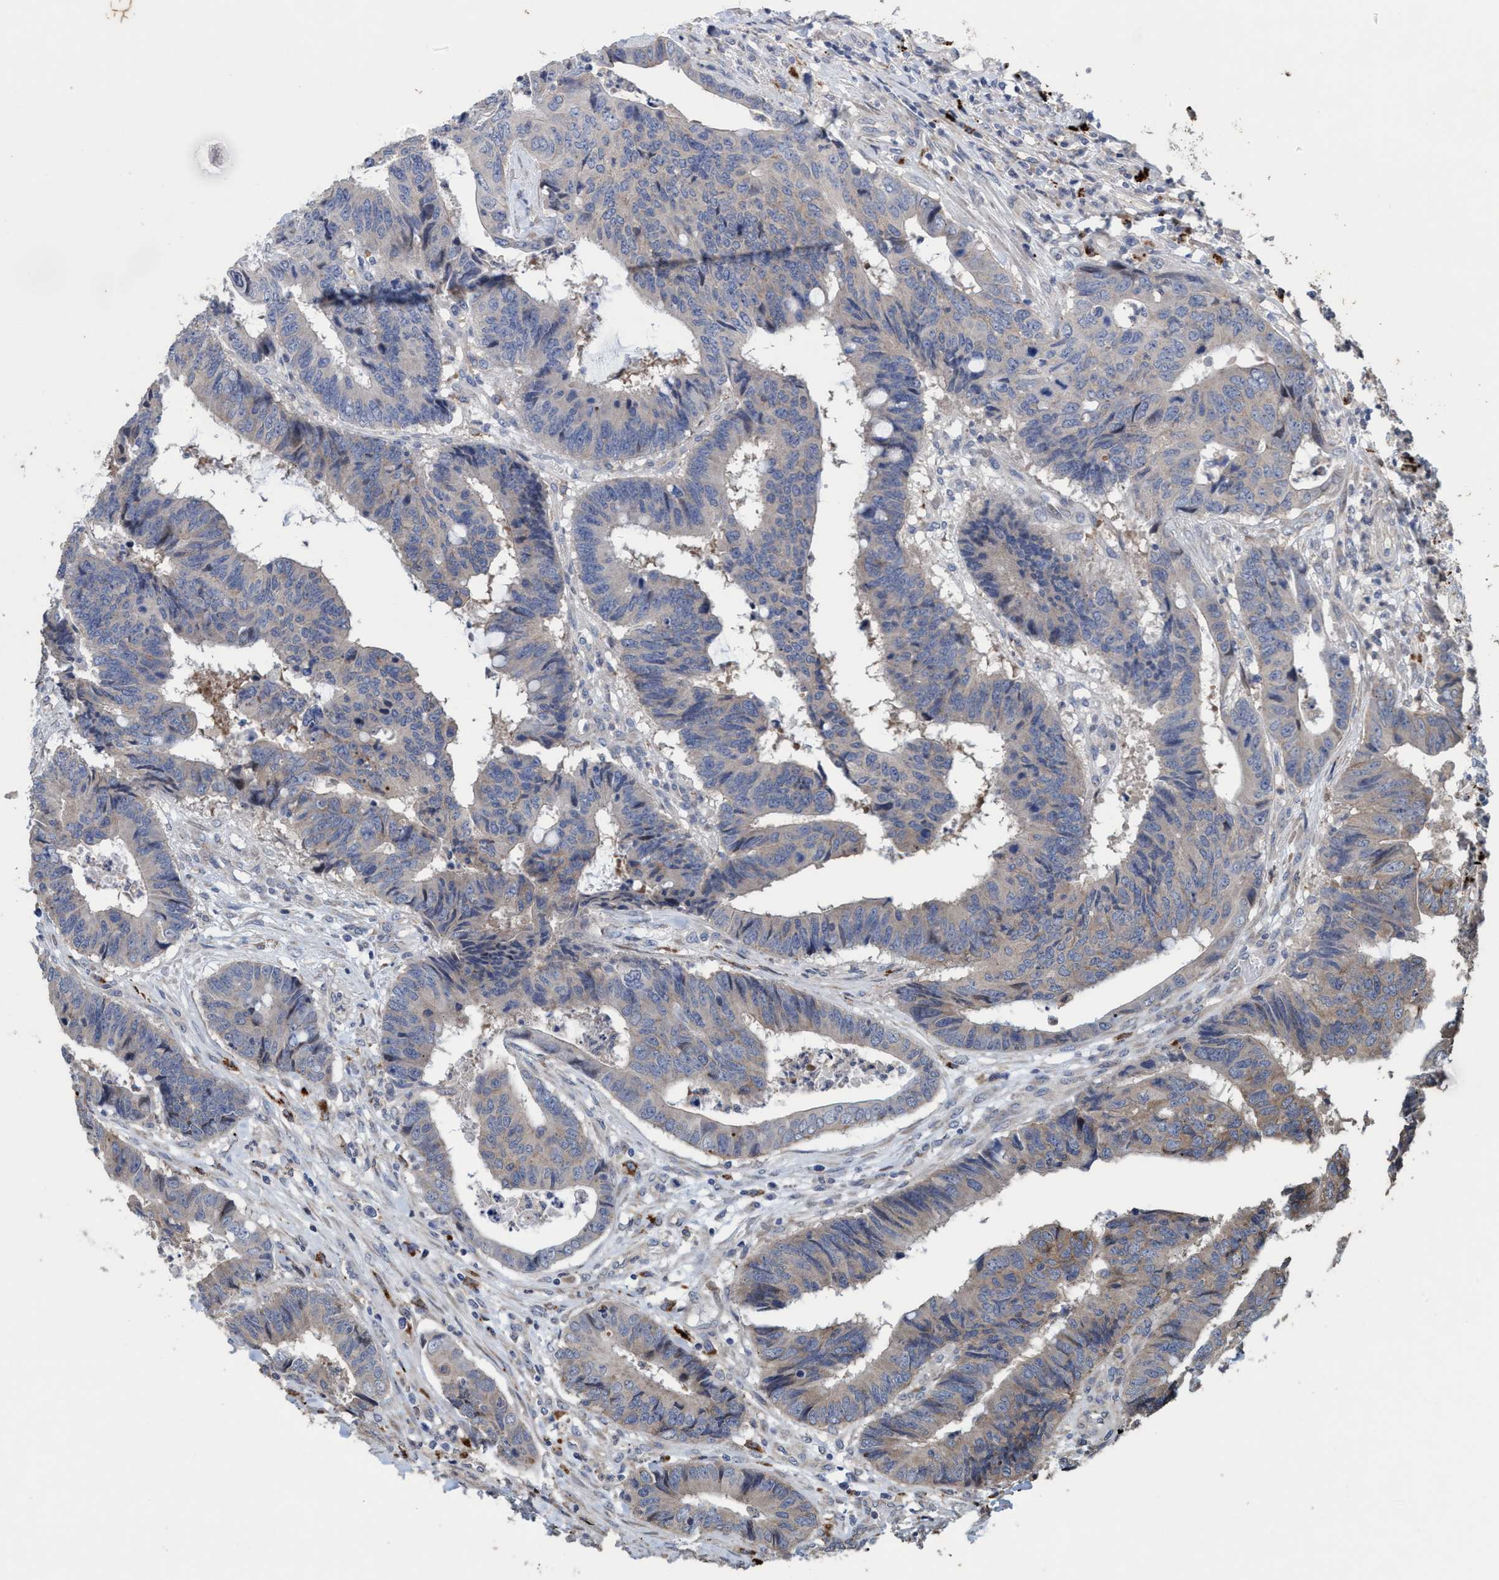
{"staining": {"intensity": "negative", "quantity": "none", "location": "none"}, "tissue": "colorectal cancer", "cell_type": "Tumor cells", "image_type": "cancer", "snomed": [{"axis": "morphology", "description": "Adenocarcinoma, NOS"}, {"axis": "topography", "description": "Rectum"}], "caption": "This is an IHC image of colorectal cancer. There is no positivity in tumor cells.", "gene": "BBS9", "patient": {"sex": "male", "age": 84}}